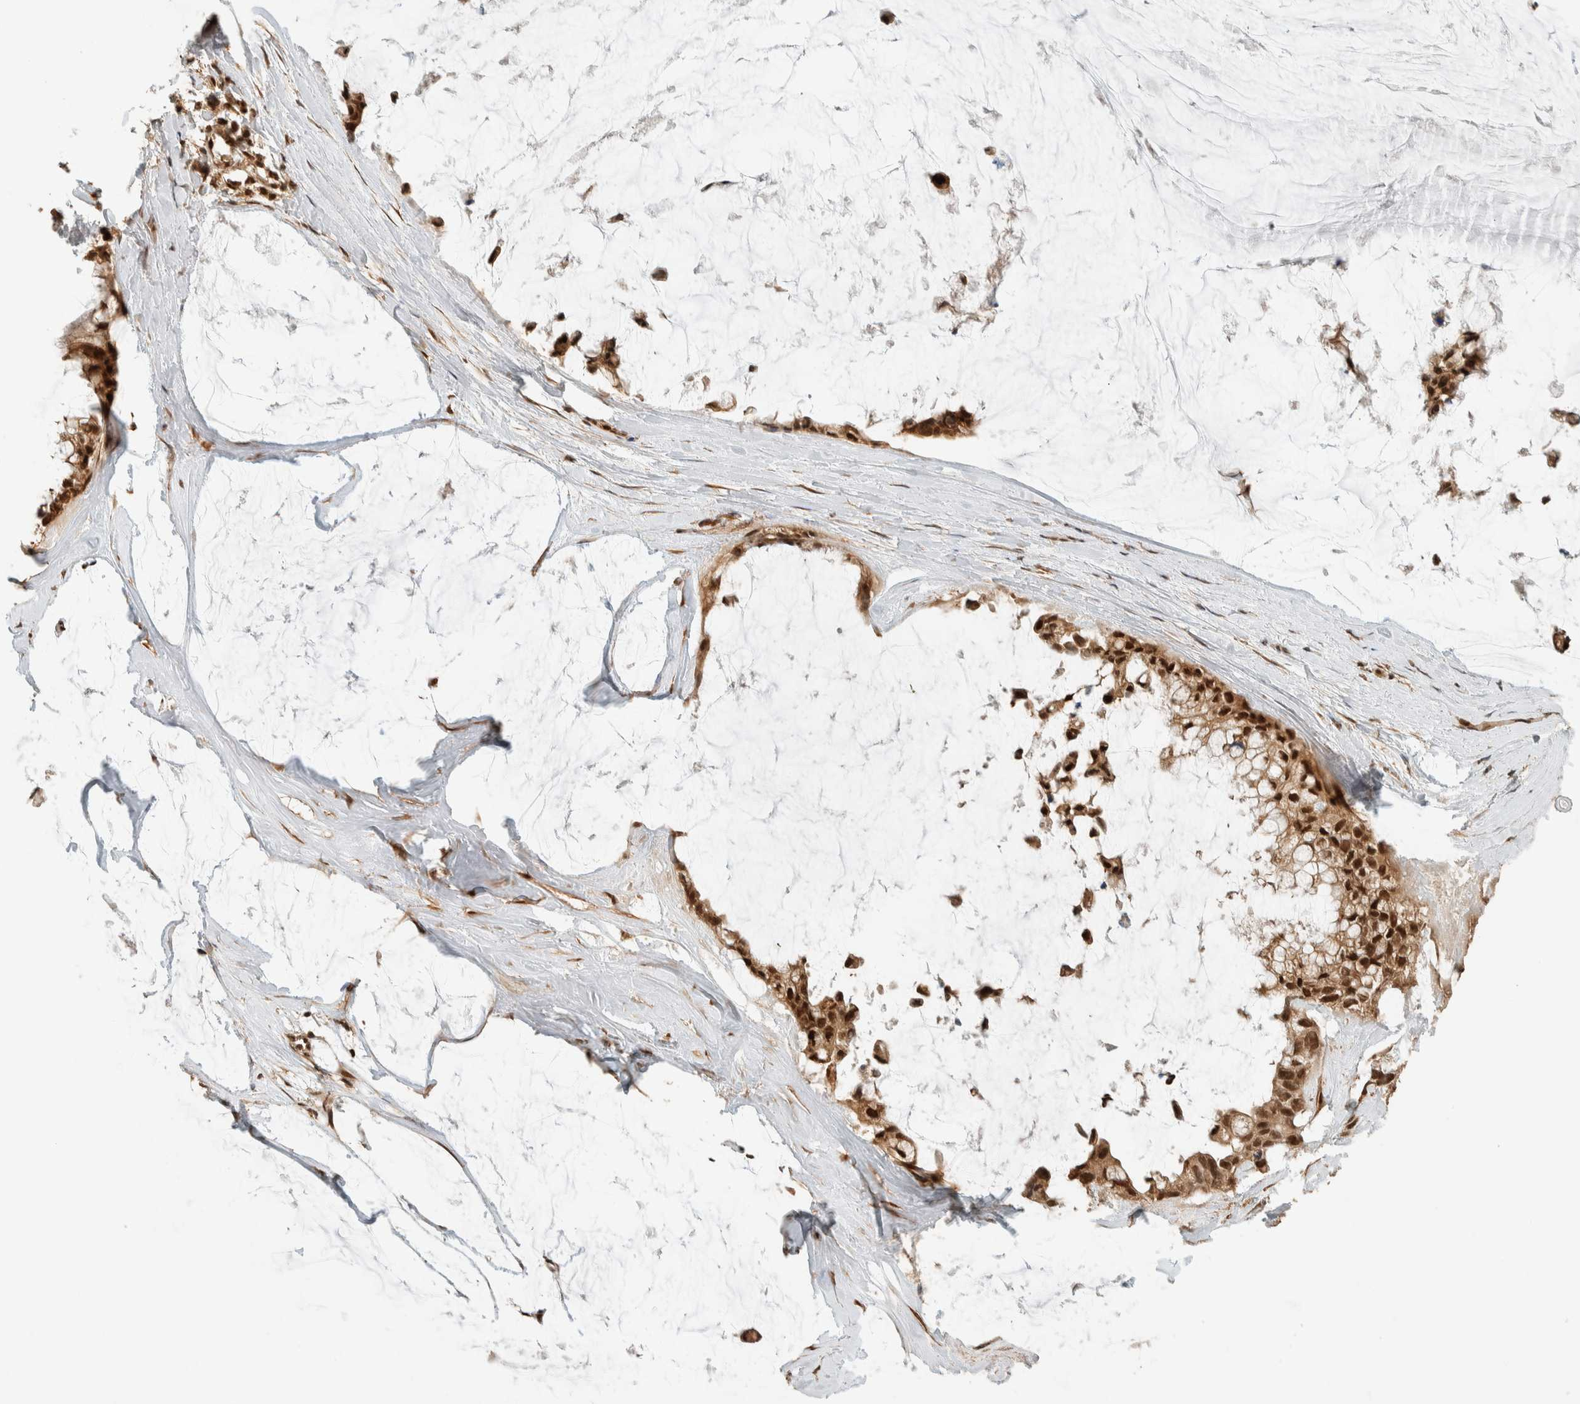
{"staining": {"intensity": "strong", "quantity": ">75%", "location": "cytoplasmic/membranous,nuclear"}, "tissue": "ovarian cancer", "cell_type": "Tumor cells", "image_type": "cancer", "snomed": [{"axis": "morphology", "description": "Cystadenocarcinoma, mucinous, NOS"}, {"axis": "topography", "description": "Ovary"}], "caption": "Immunohistochemistry (IHC) staining of mucinous cystadenocarcinoma (ovarian), which displays high levels of strong cytoplasmic/membranous and nuclear expression in about >75% of tumor cells indicating strong cytoplasmic/membranous and nuclear protein expression. The staining was performed using DAB (3,3'-diaminobenzidine) (brown) for protein detection and nuclei were counterstained in hematoxylin (blue).", "gene": "ZBTB2", "patient": {"sex": "female", "age": 39}}